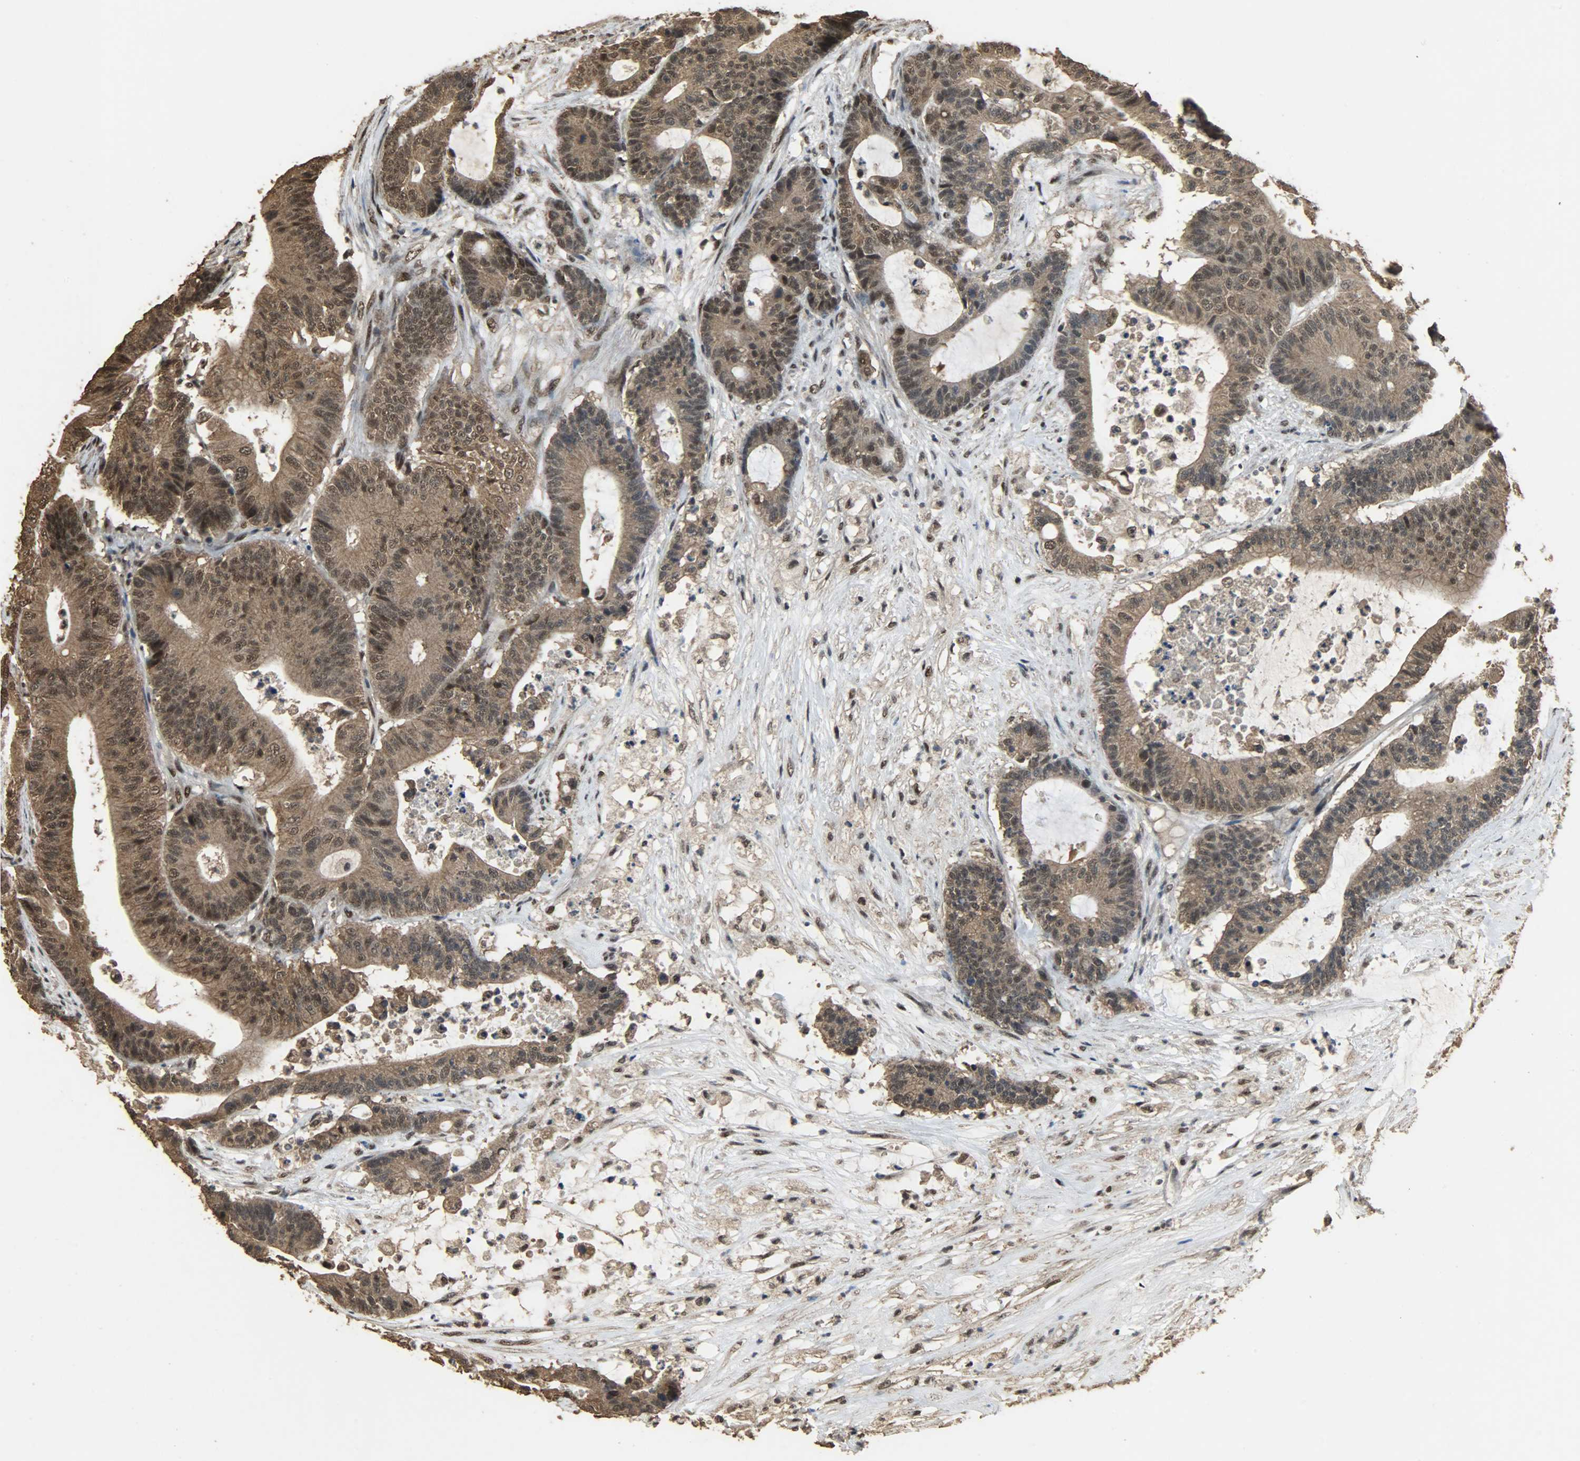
{"staining": {"intensity": "strong", "quantity": ">75%", "location": "cytoplasmic/membranous,nuclear"}, "tissue": "colorectal cancer", "cell_type": "Tumor cells", "image_type": "cancer", "snomed": [{"axis": "morphology", "description": "Adenocarcinoma, NOS"}, {"axis": "topography", "description": "Colon"}], "caption": "Tumor cells display high levels of strong cytoplasmic/membranous and nuclear expression in about >75% of cells in colorectal cancer.", "gene": "CCNT2", "patient": {"sex": "female", "age": 84}}